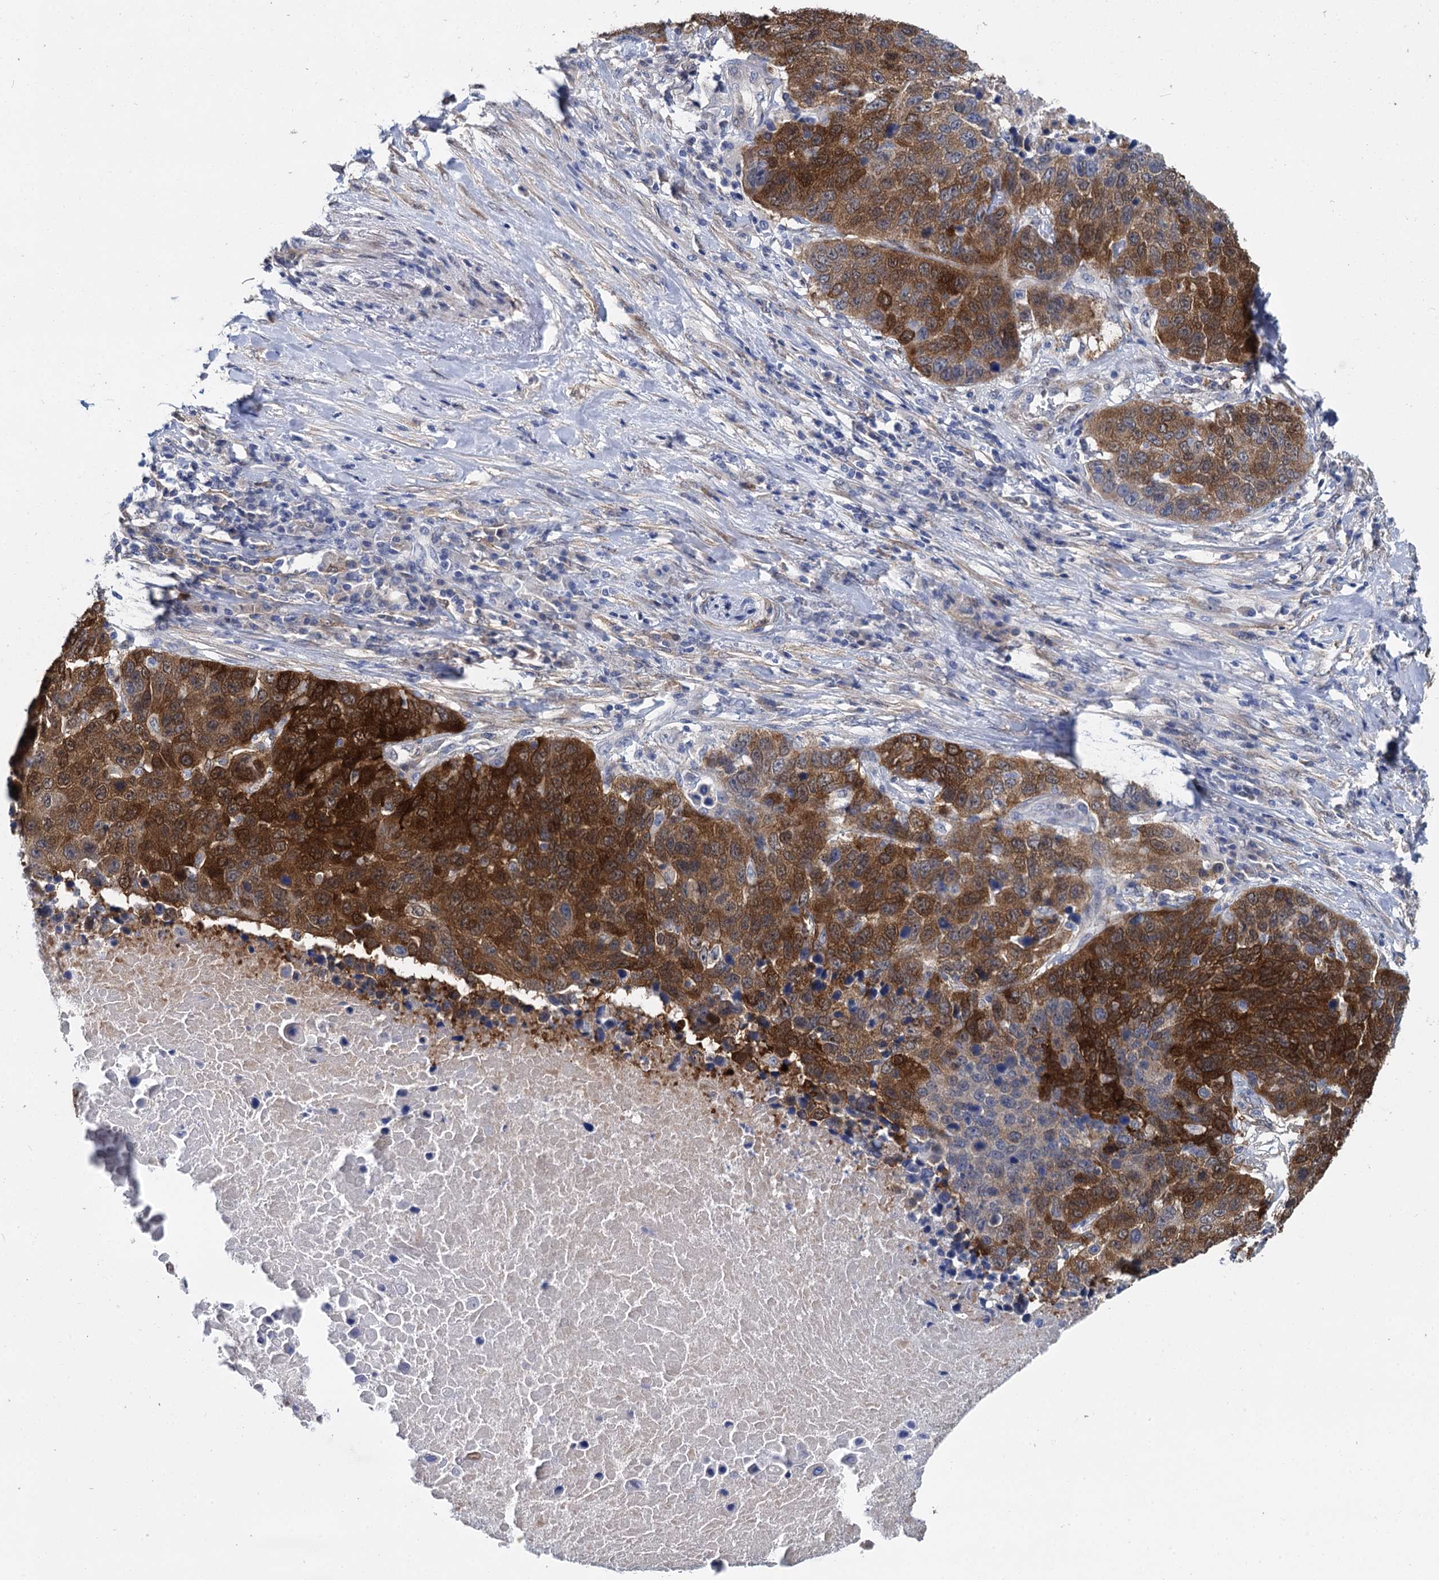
{"staining": {"intensity": "moderate", "quantity": ">75%", "location": "cytoplasmic/membranous,nuclear"}, "tissue": "lung cancer", "cell_type": "Tumor cells", "image_type": "cancer", "snomed": [{"axis": "morphology", "description": "Normal tissue, NOS"}, {"axis": "morphology", "description": "Squamous cell carcinoma, NOS"}, {"axis": "topography", "description": "Lymph node"}, {"axis": "topography", "description": "Lung"}], "caption": "Protein analysis of lung cancer (squamous cell carcinoma) tissue exhibits moderate cytoplasmic/membranous and nuclear expression in approximately >75% of tumor cells. Nuclei are stained in blue.", "gene": "GSTM3", "patient": {"sex": "male", "age": 66}}